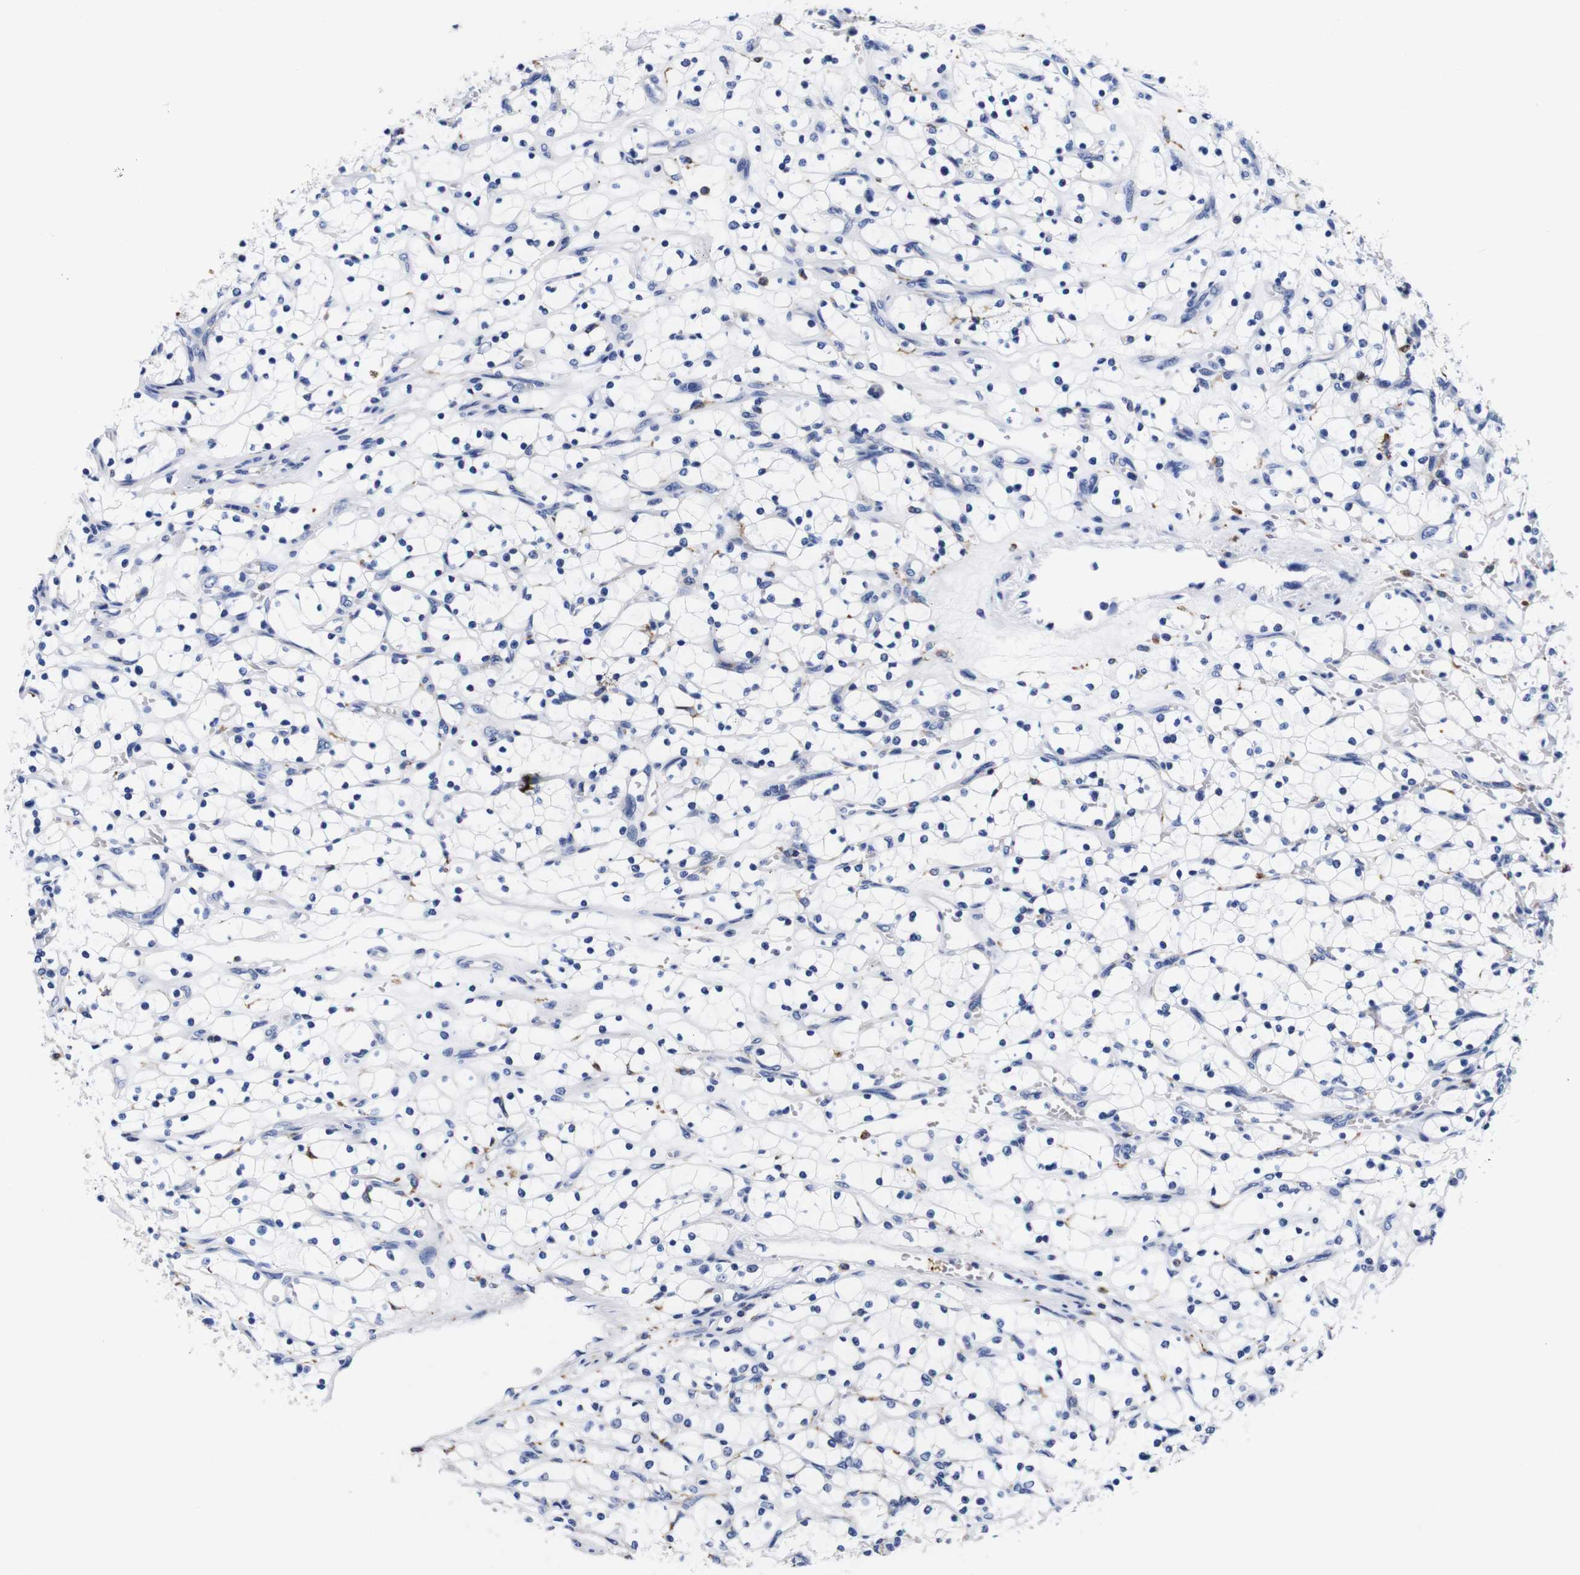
{"staining": {"intensity": "negative", "quantity": "none", "location": "none"}, "tissue": "renal cancer", "cell_type": "Tumor cells", "image_type": "cancer", "snomed": [{"axis": "morphology", "description": "Adenocarcinoma, NOS"}, {"axis": "topography", "description": "Kidney"}], "caption": "A high-resolution micrograph shows immunohistochemistry (IHC) staining of renal cancer, which shows no significant staining in tumor cells.", "gene": "HLA-DMB", "patient": {"sex": "female", "age": 69}}